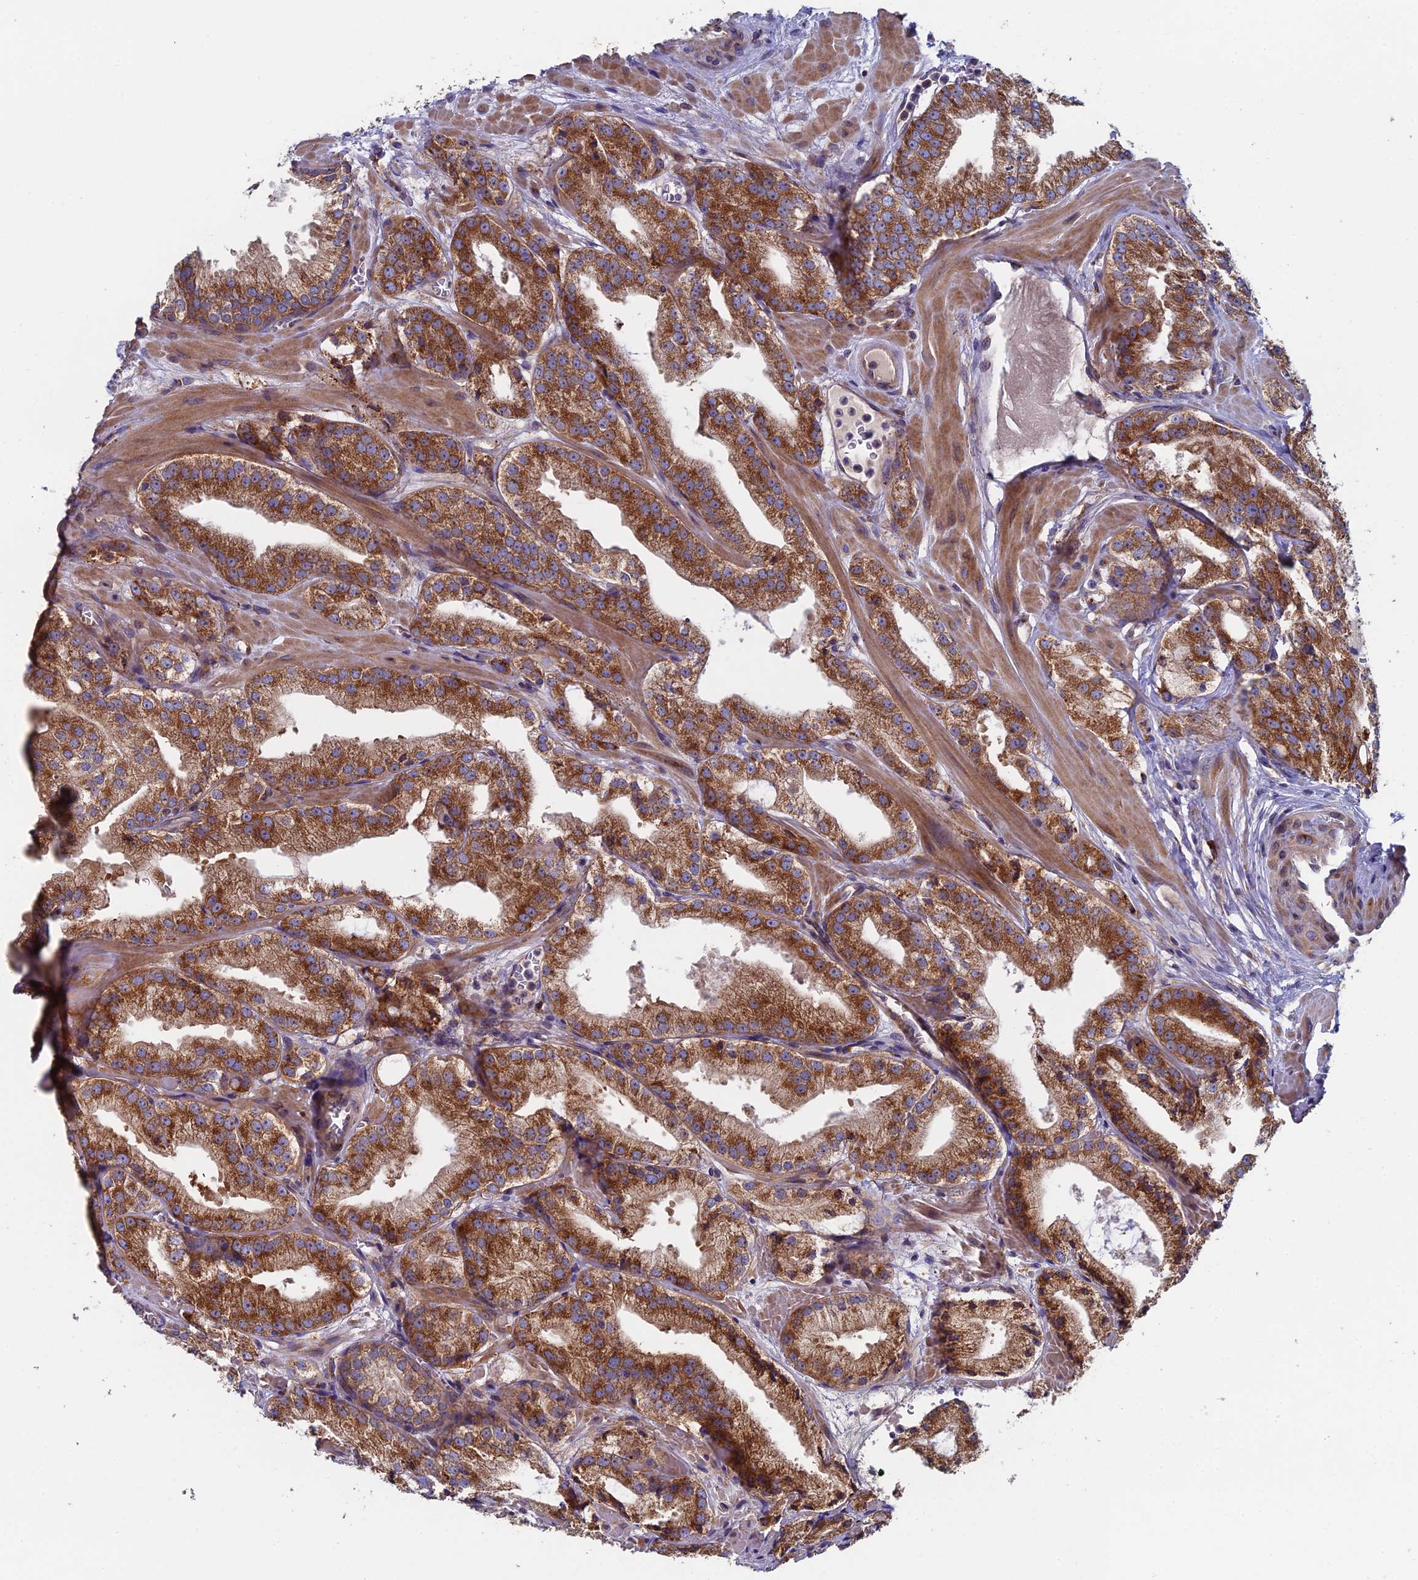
{"staining": {"intensity": "strong", "quantity": ">75%", "location": "cytoplasmic/membranous"}, "tissue": "prostate cancer", "cell_type": "Tumor cells", "image_type": "cancer", "snomed": [{"axis": "morphology", "description": "Adenocarcinoma, Low grade"}, {"axis": "topography", "description": "Prostate"}], "caption": "There is high levels of strong cytoplasmic/membranous expression in tumor cells of prostate low-grade adenocarcinoma, as demonstrated by immunohistochemical staining (brown color).", "gene": "CLCN3", "patient": {"sex": "male", "age": 60}}